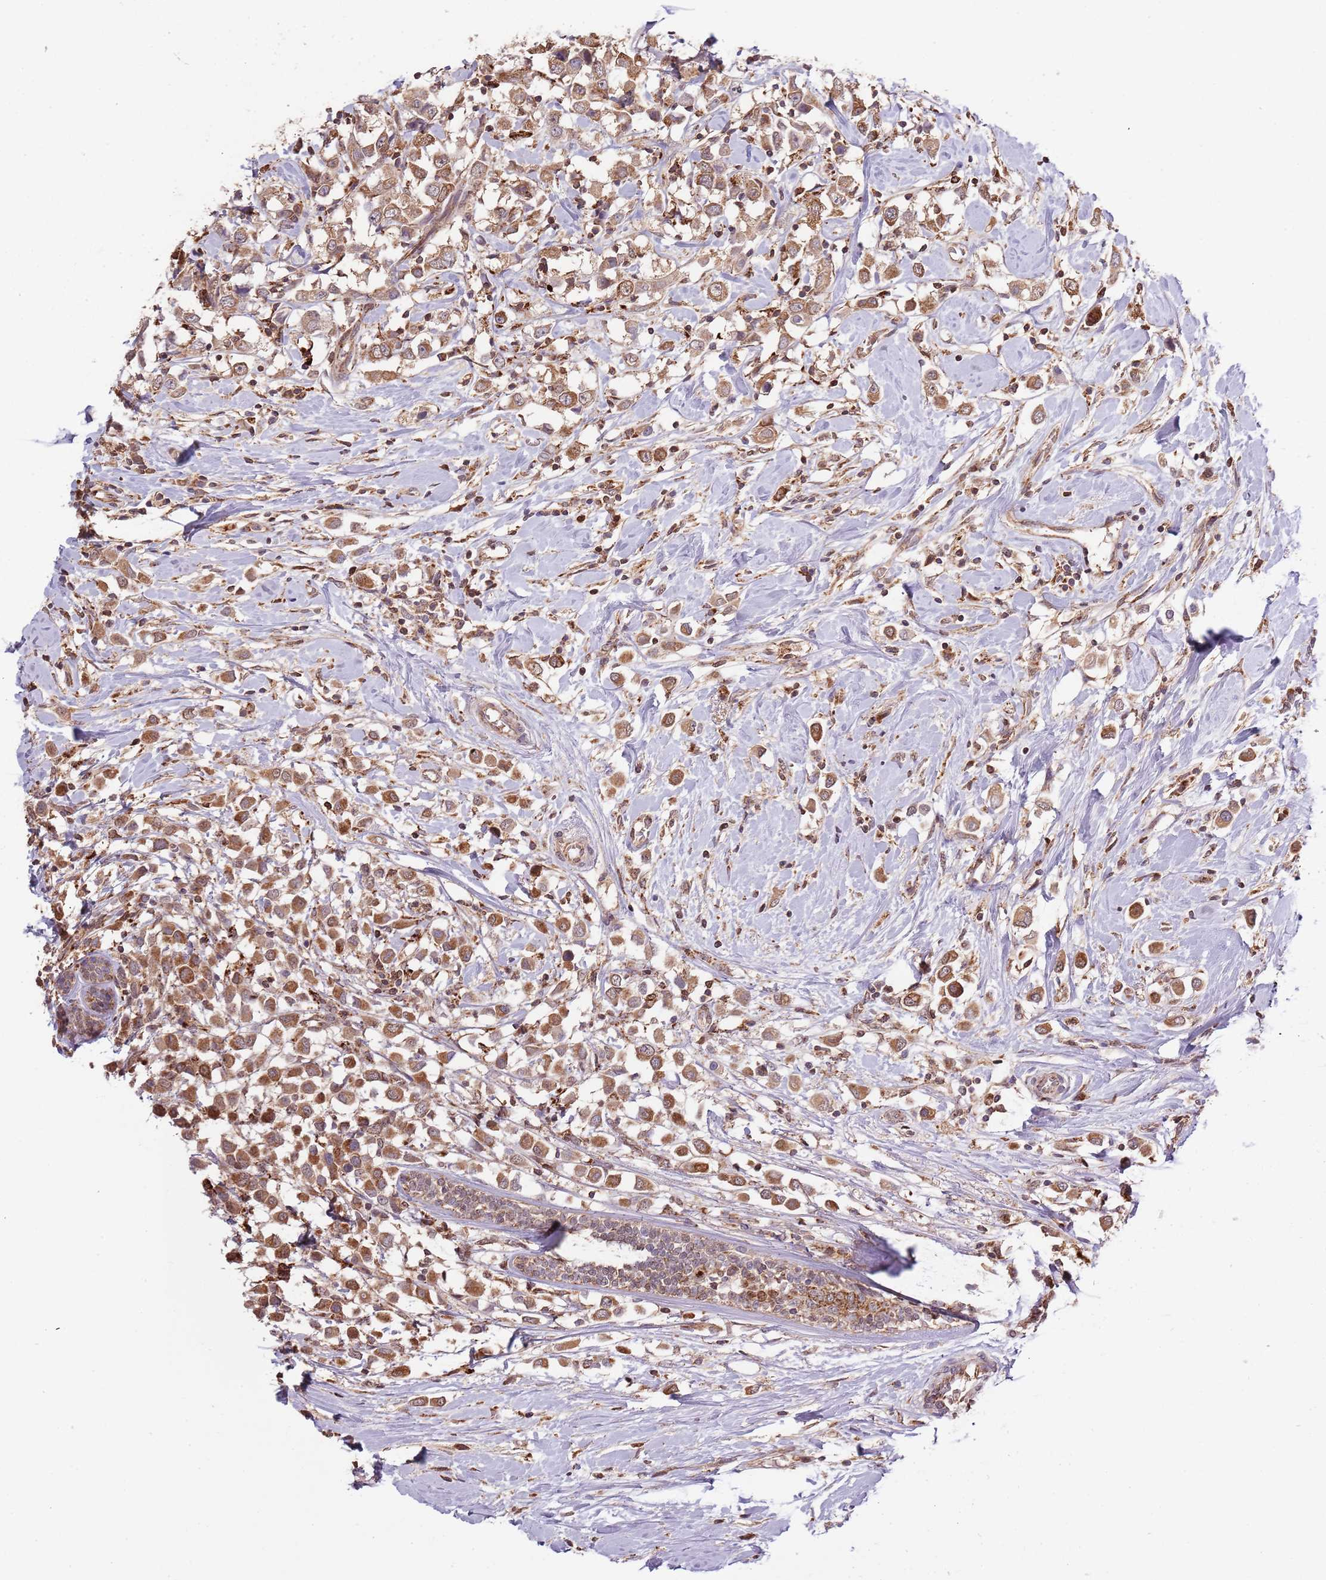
{"staining": {"intensity": "moderate", "quantity": ">75%", "location": "cytoplasmic/membranous"}, "tissue": "breast cancer", "cell_type": "Tumor cells", "image_type": "cancer", "snomed": [{"axis": "morphology", "description": "Duct carcinoma"}, {"axis": "topography", "description": "Breast"}], "caption": "Immunohistochemical staining of human invasive ductal carcinoma (breast) exhibits moderate cytoplasmic/membranous protein expression in about >75% of tumor cells.", "gene": "IL17RD", "patient": {"sex": "female", "age": 61}}